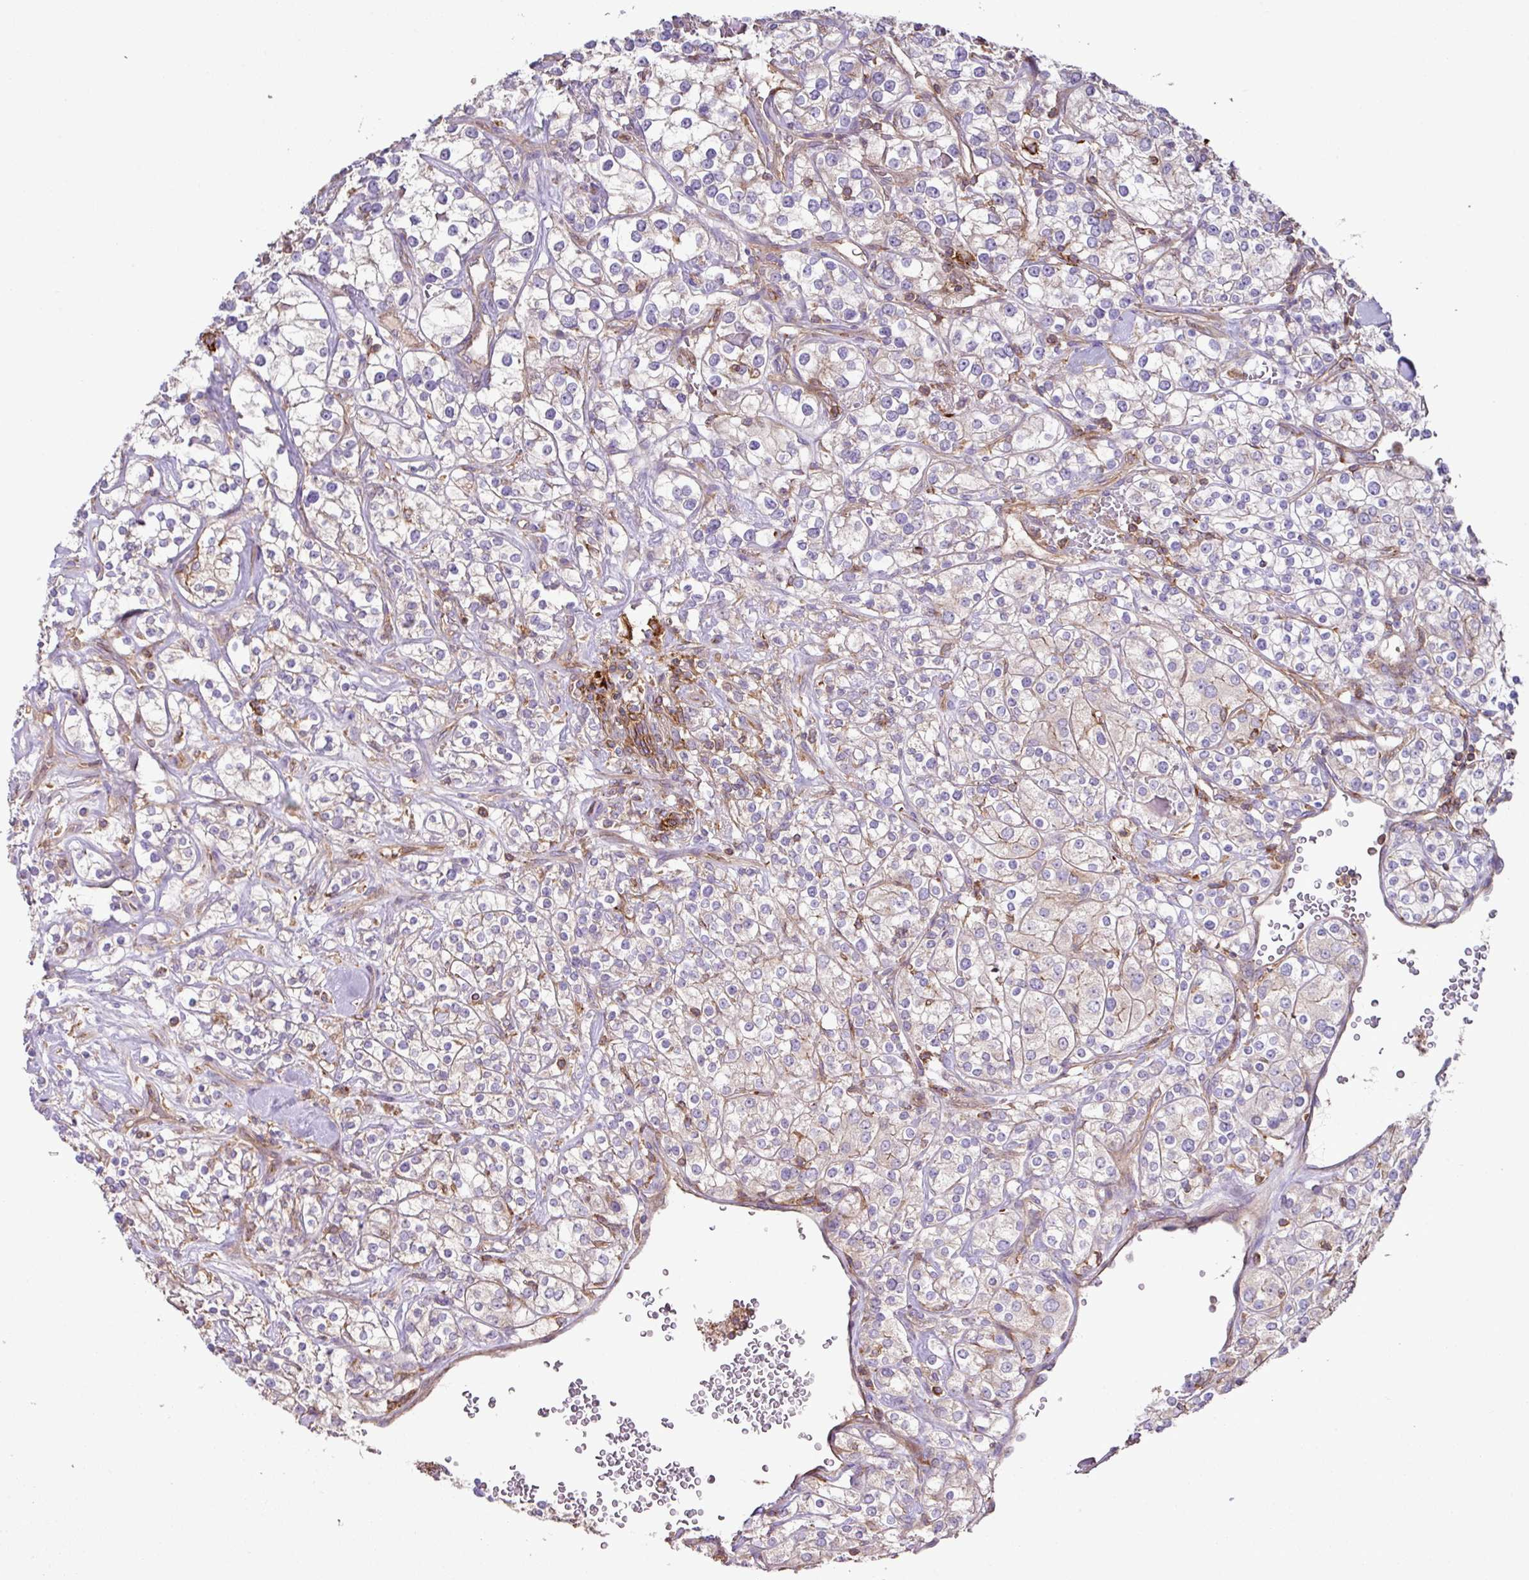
{"staining": {"intensity": "negative", "quantity": "none", "location": "none"}, "tissue": "renal cancer", "cell_type": "Tumor cells", "image_type": "cancer", "snomed": [{"axis": "morphology", "description": "Adenocarcinoma, NOS"}, {"axis": "topography", "description": "Kidney"}], "caption": "High power microscopy image of an immunohistochemistry image of renal adenocarcinoma, revealing no significant staining in tumor cells.", "gene": "RIC1", "patient": {"sex": "male", "age": 77}}